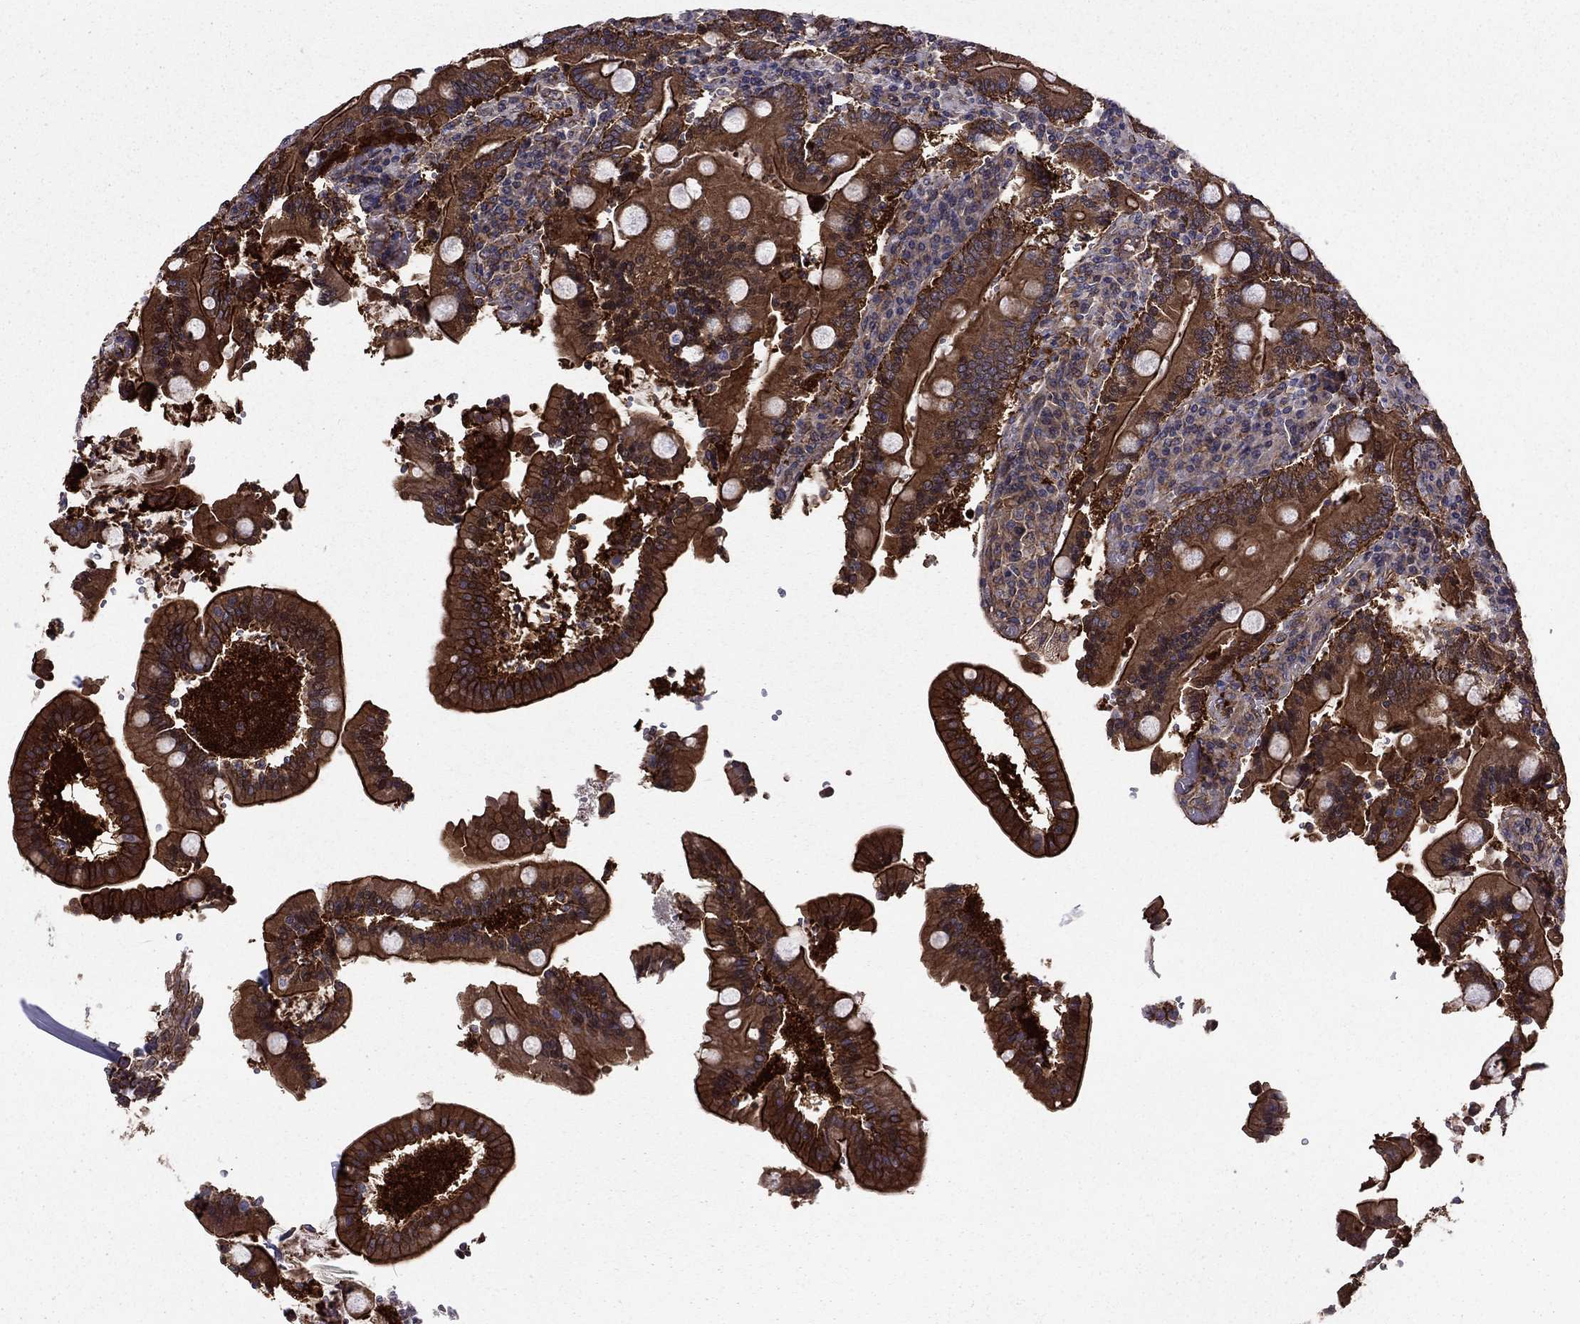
{"staining": {"intensity": "strong", "quantity": ">75%", "location": "cytoplasmic/membranous"}, "tissue": "duodenum", "cell_type": "Glandular cells", "image_type": "normal", "snomed": [{"axis": "morphology", "description": "Normal tissue, NOS"}, {"axis": "topography", "description": "Duodenum"}], "caption": "Glandular cells exhibit high levels of strong cytoplasmic/membranous staining in approximately >75% of cells in unremarkable human duodenum.", "gene": "SHMT1", "patient": {"sex": "female", "age": 62}}